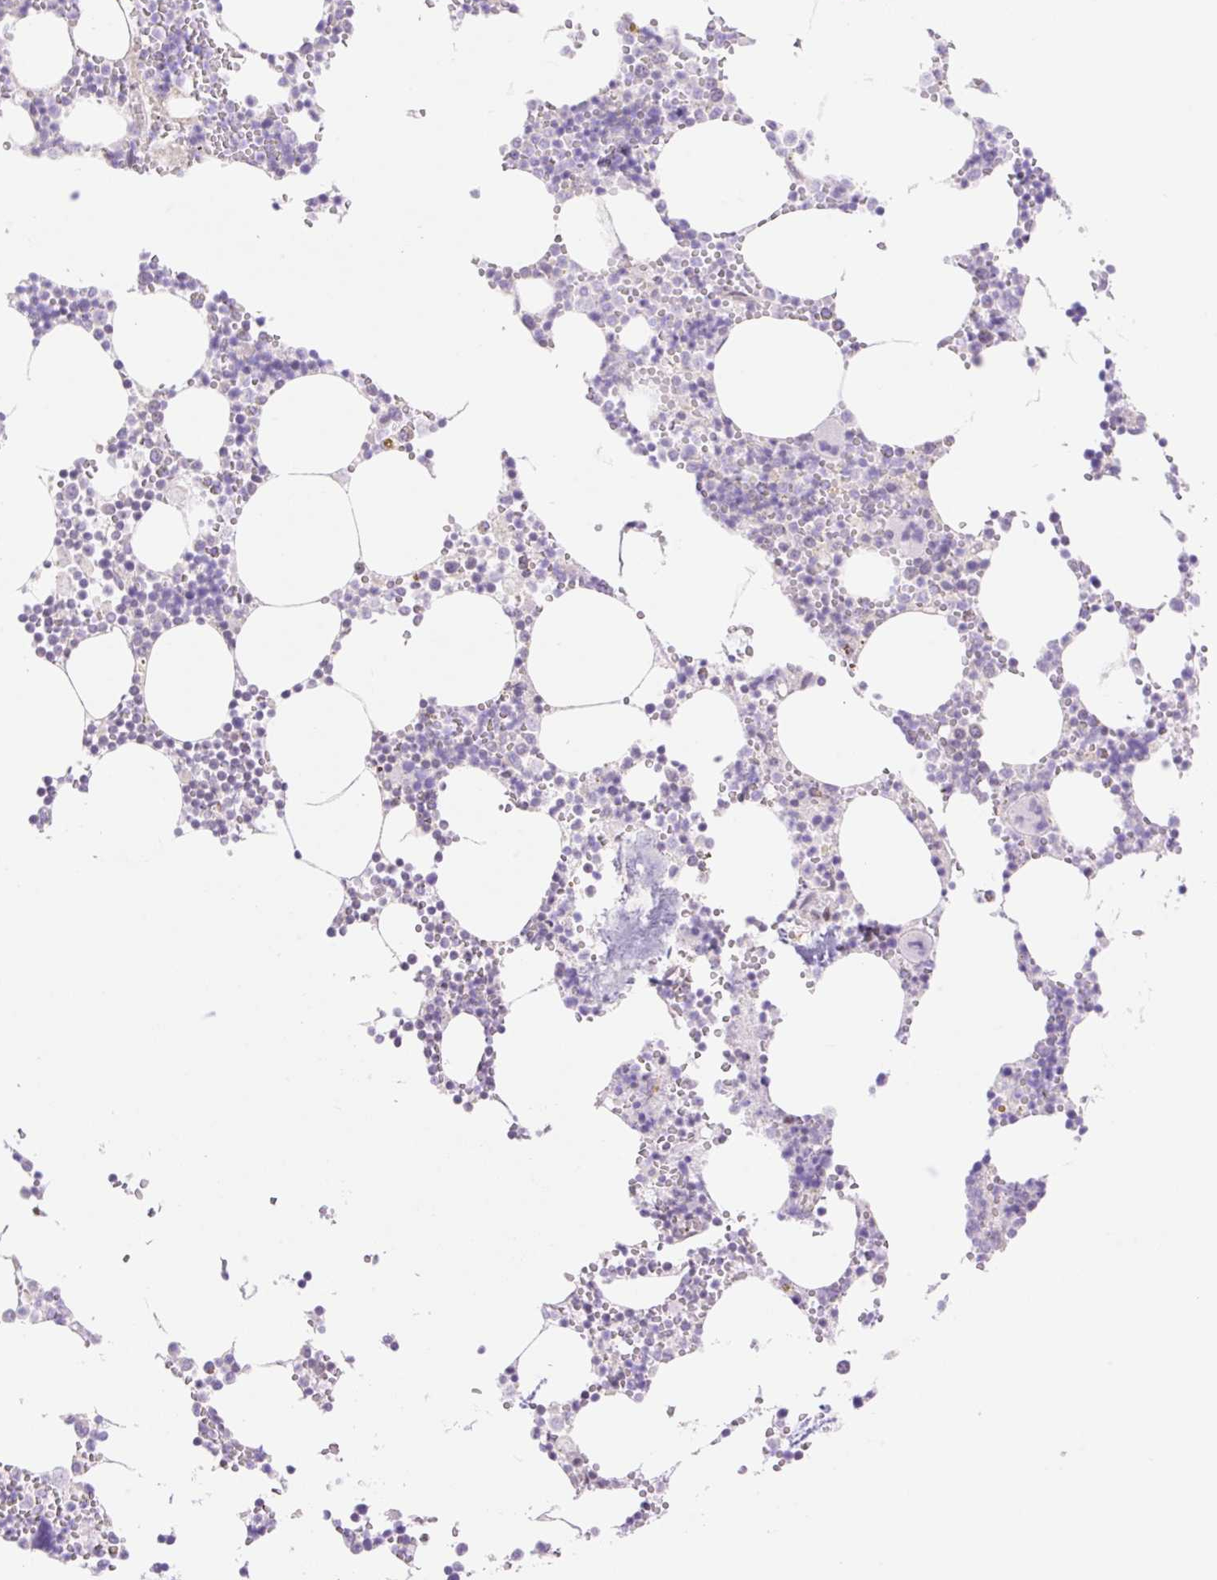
{"staining": {"intensity": "negative", "quantity": "none", "location": "none"}, "tissue": "bone marrow", "cell_type": "Hematopoietic cells", "image_type": "normal", "snomed": [{"axis": "morphology", "description": "Normal tissue, NOS"}, {"axis": "topography", "description": "Bone marrow"}], "caption": "High power microscopy micrograph of an immunohistochemistry image of unremarkable bone marrow, revealing no significant expression in hematopoietic cells. The staining is performed using DAB brown chromogen with nuclei counter-stained in using hematoxylin.", "gene": "ENSG00000264668", "patient": {"sex": "male", "age": 54}}